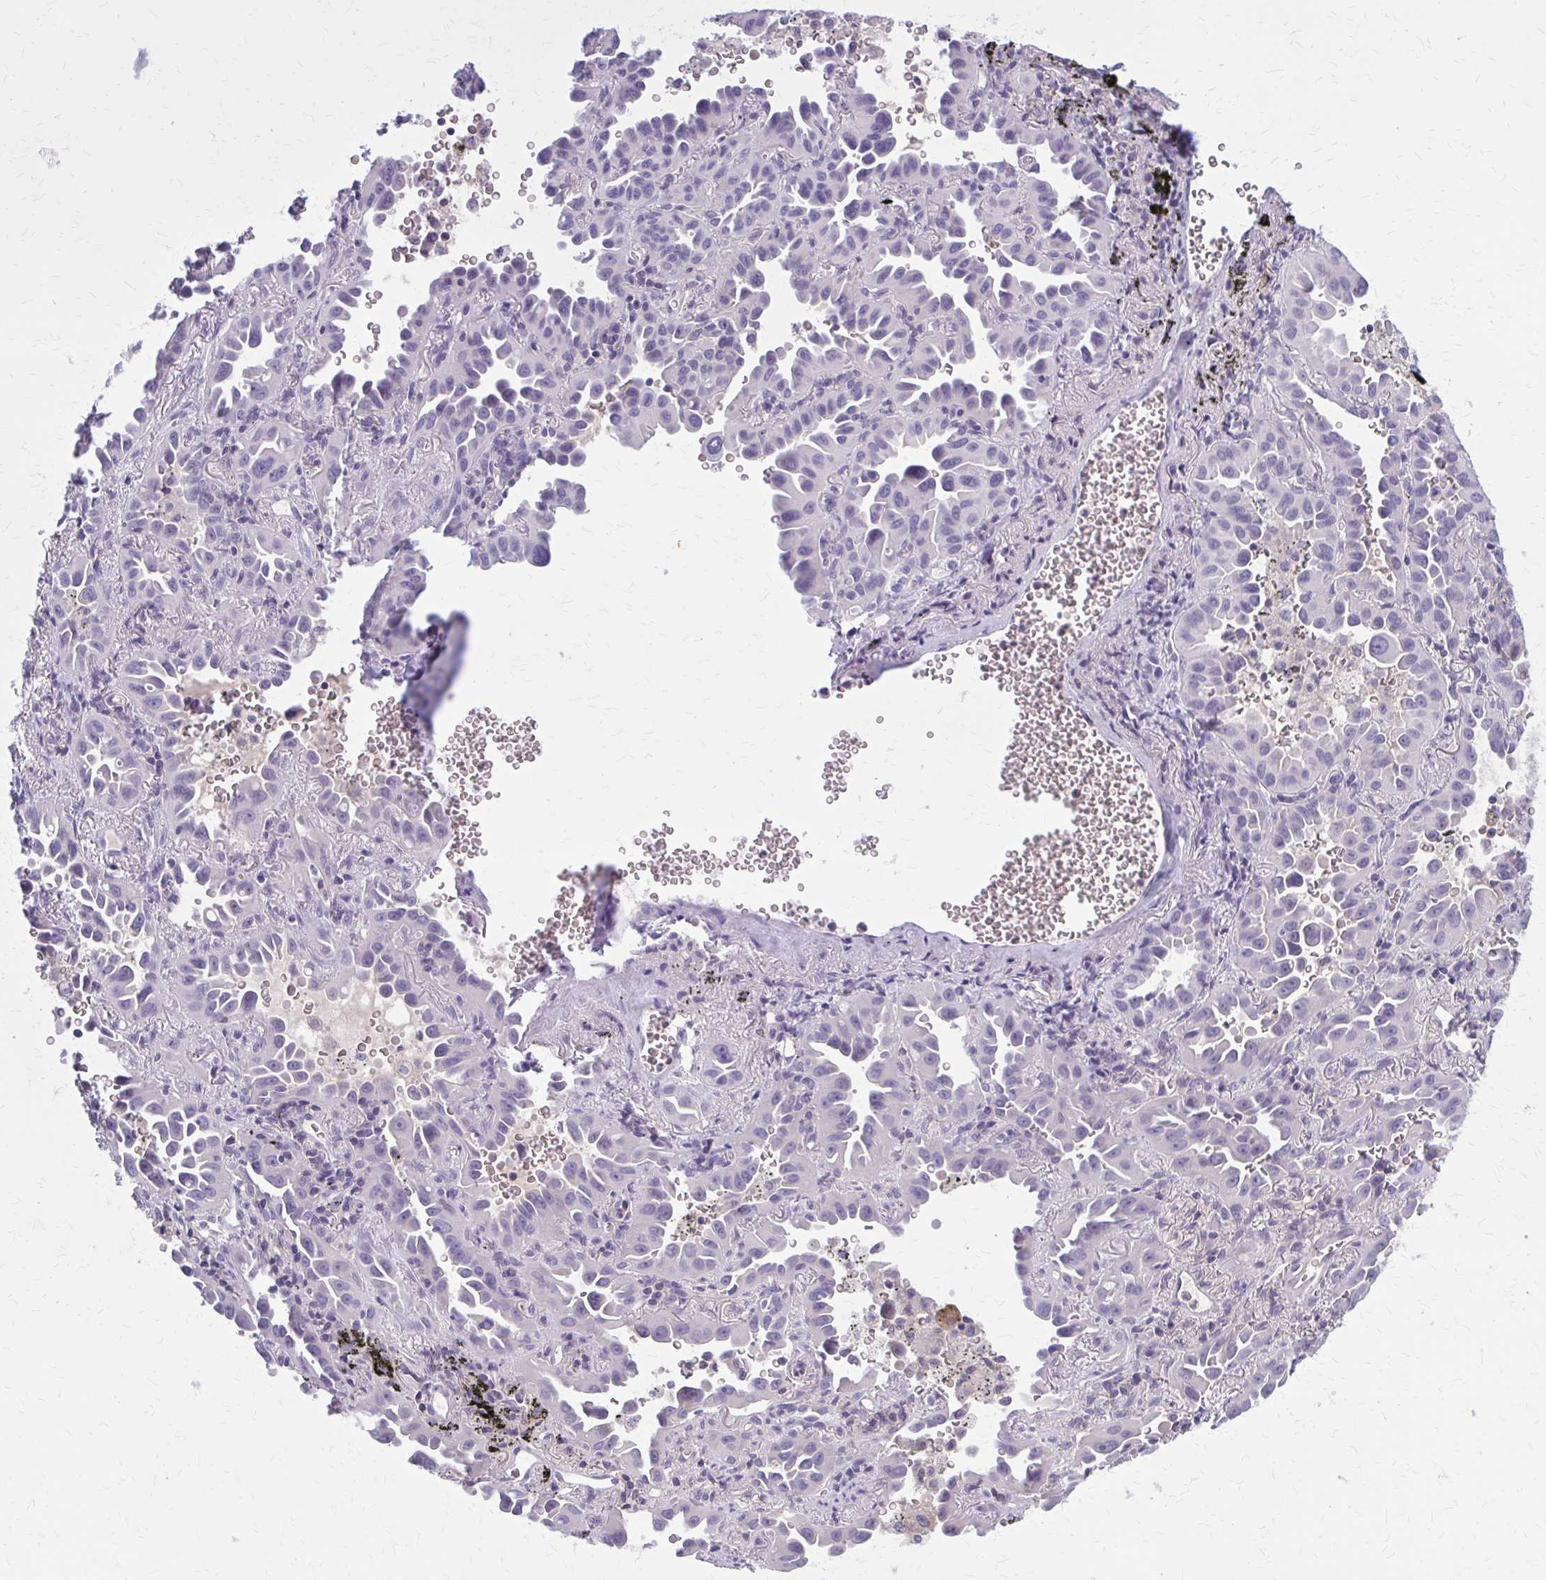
{"staining": {"intensity": "negative", "quantity": "none", "location": "none"}, "tissue": "lung cancer", "cell_type": "Tumor cells", "image_type": "cancer", "snomed": [{"axis": "morphology", "description": "Adenocarcinoma, NOS"}, {"axis": "topography", "description": "Lung"}], "caption": "This is a histopathology image of immunohistochemistry (IHC) staining of lung cancer, which shows no positivity in tumor cells. (Brightfield microscopy of DAB (3,3'-diaminobenzidine) immunohistochemistry at high magnification).", "gene": "OR4A47", "patient": {"sex": "male", "age": 68}}